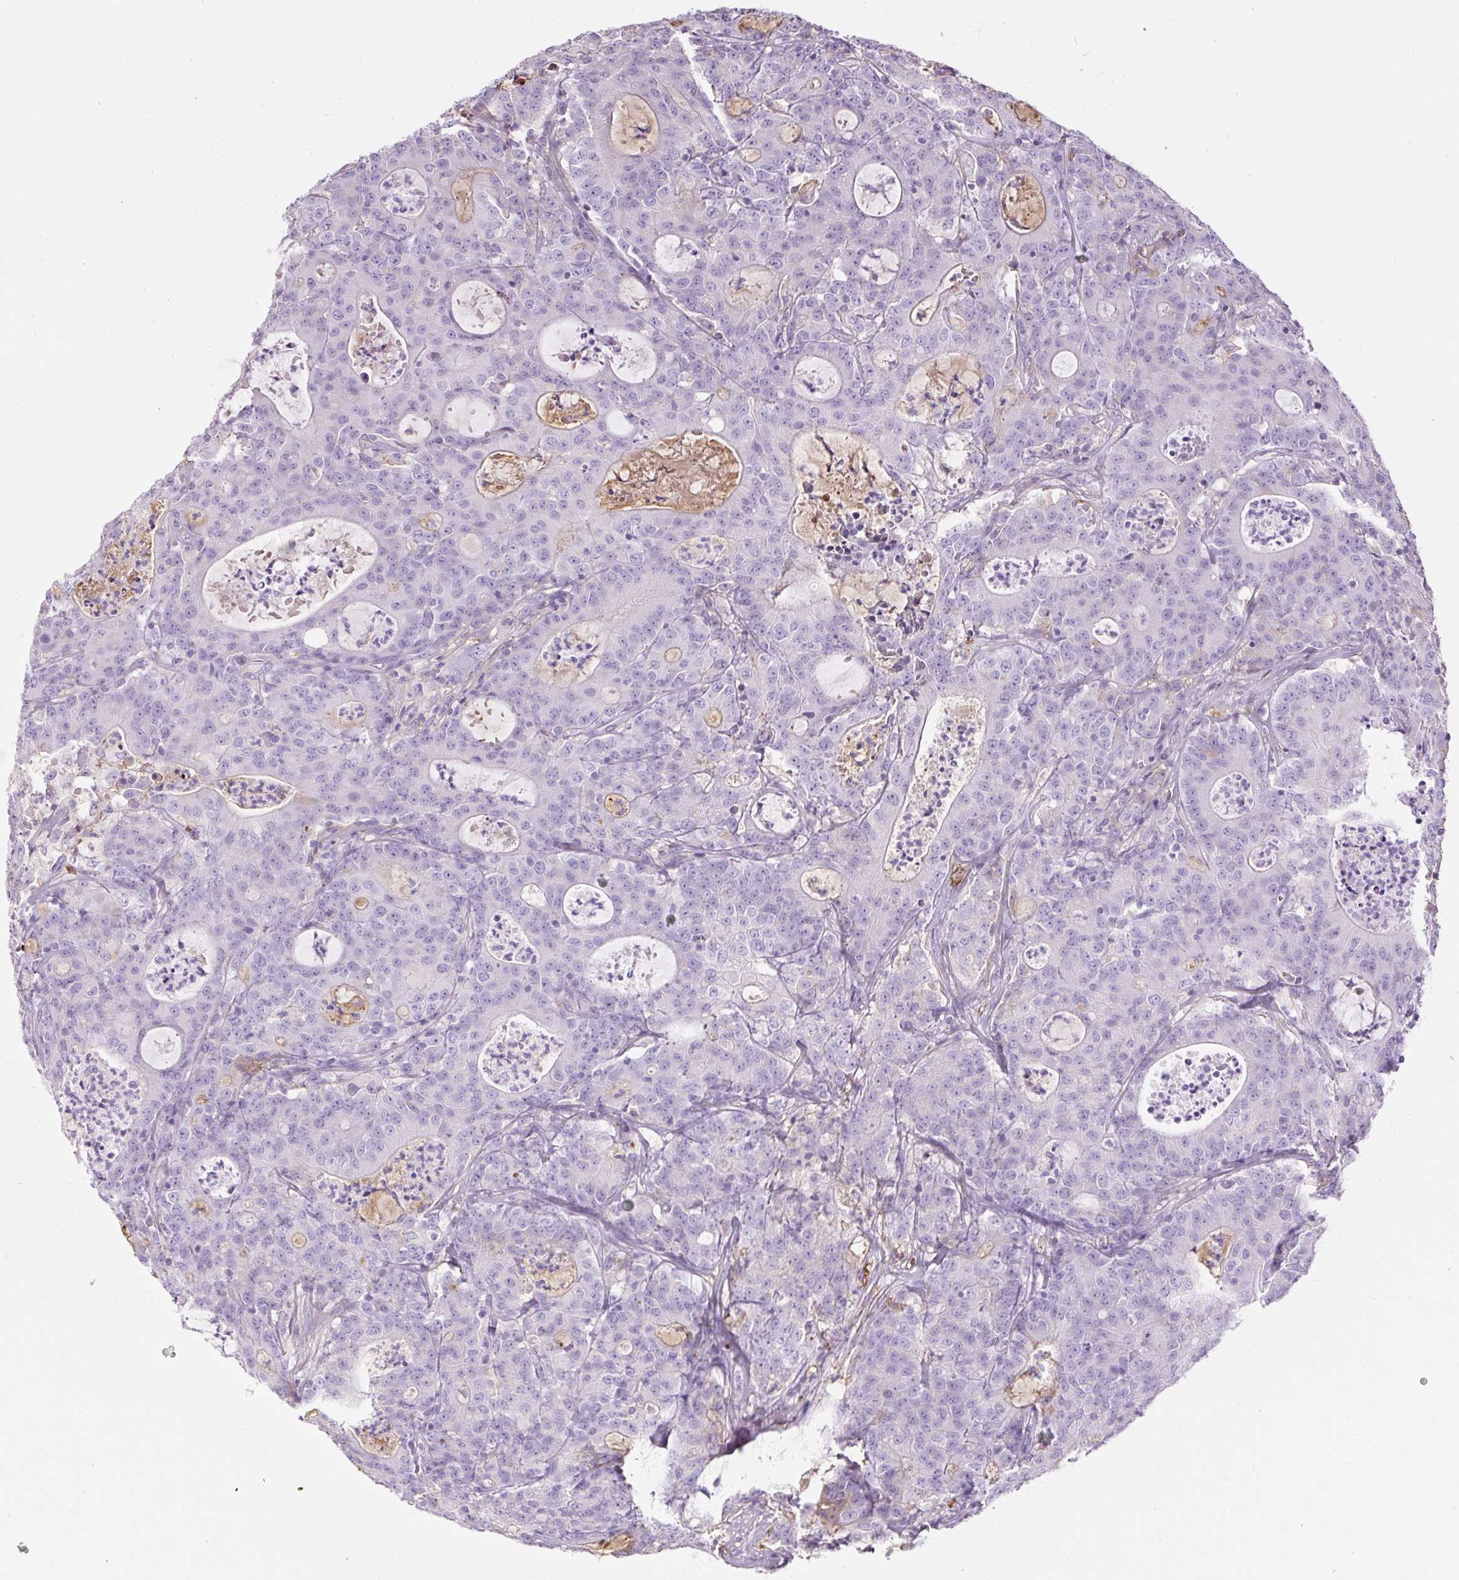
{"staining": {"intensity": "negative", "quantity": "none", "location": "none"}, "tissue": "colorectal cancer", "cell_type": "Tumor cells", "image_type": "cancer", "snomed": [{"axis": "morphology", "description": "Adenocarcinoma, NOS"}, {"axis": "topography", "description": "Colon"}], "caption": "Immunohistochemistry (IHC) of adenocarcinoma (colorectal) displays no staining in tumor cells.", "gene": "APOA1", "patient": {"sex": "male", "age": 83}}